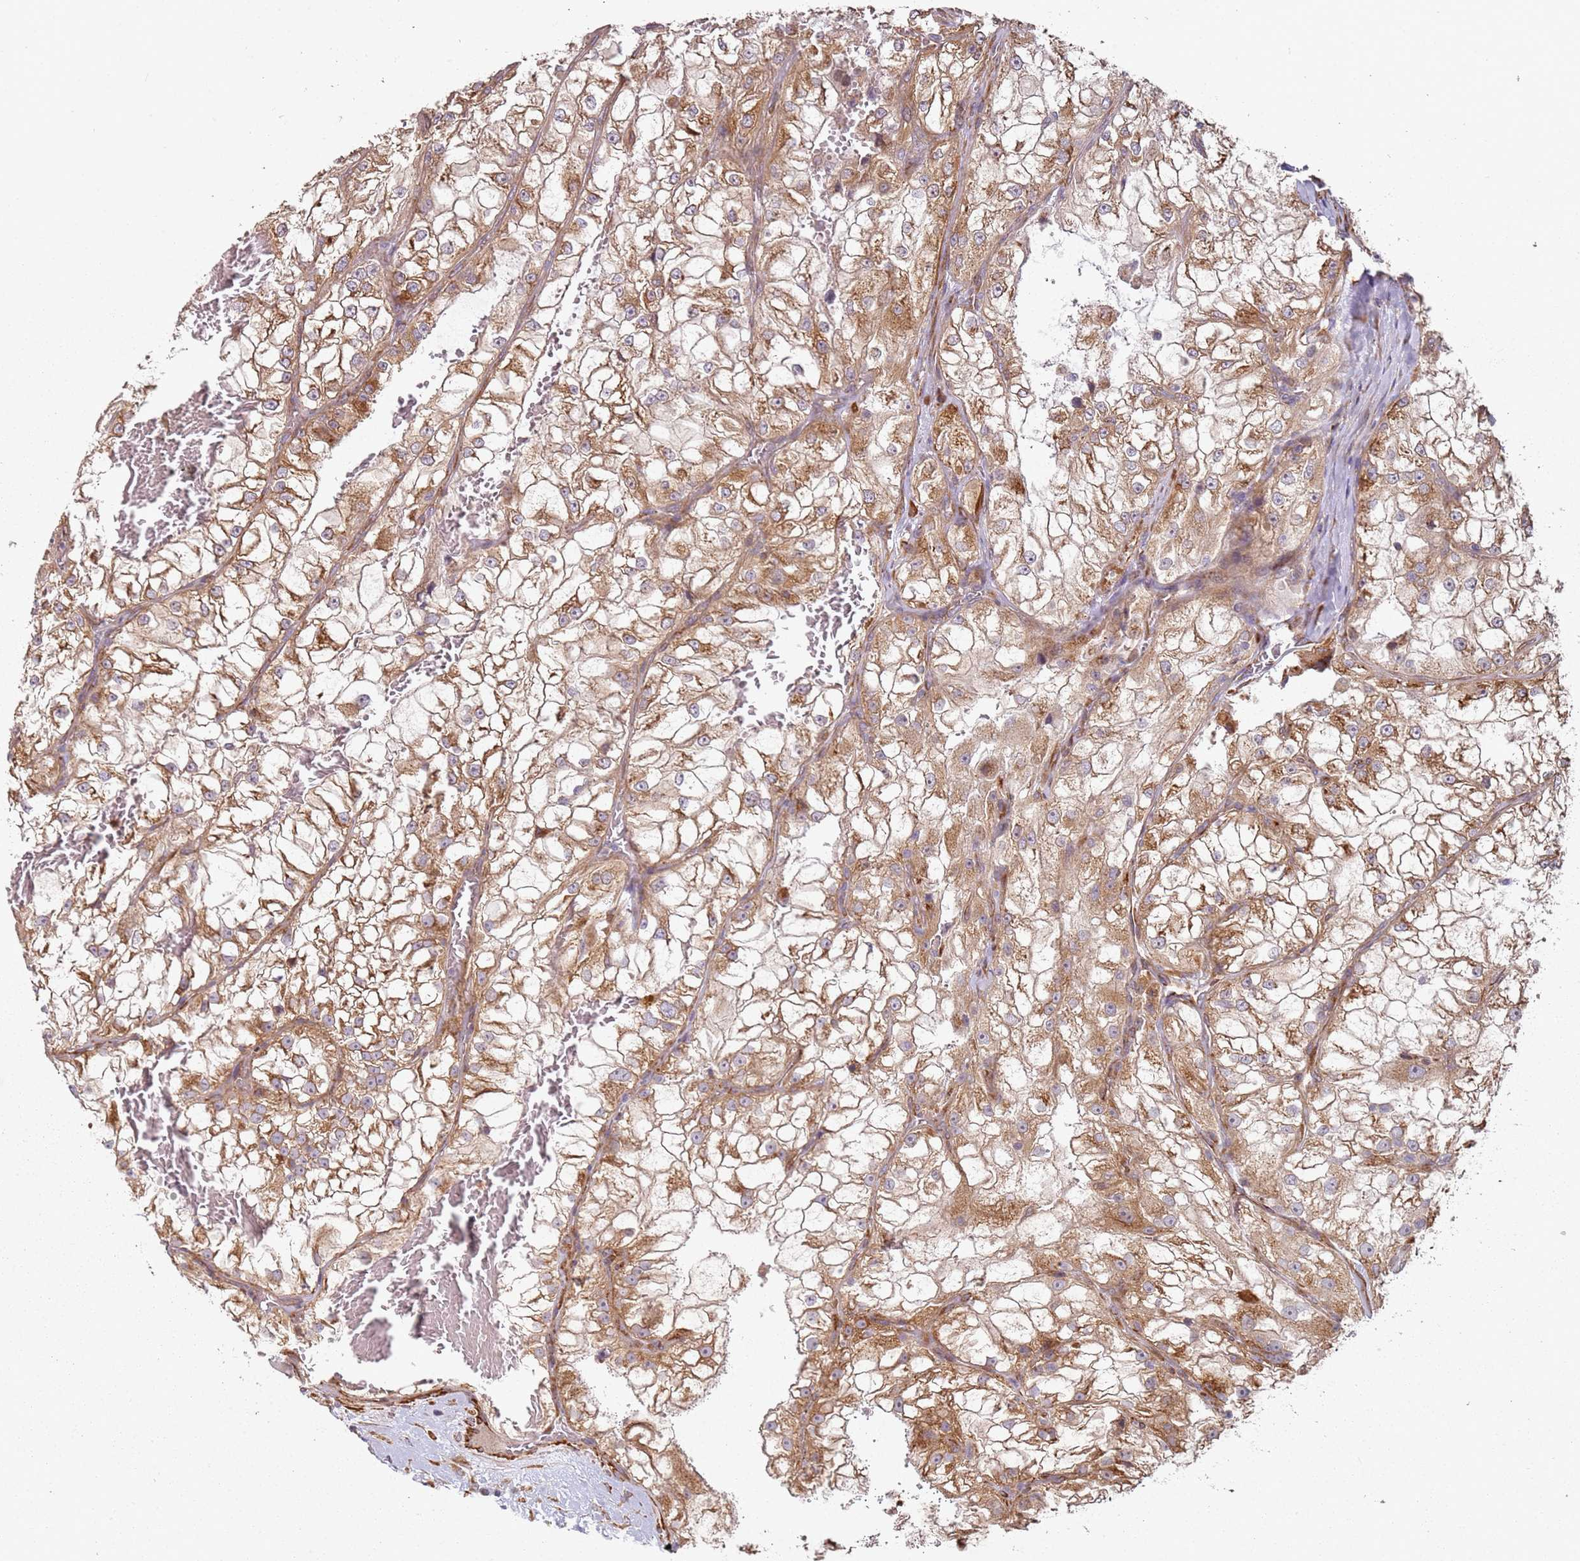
{"staining": {"intensity": "moderate", "quantity": ">75%", "location": "cytoplasmic/membranous"}, "tissue": "renal cancer", "cell_type": "Tumor cells", "image_type": "cancer", "snomed": [{"axis": "morphology", "description": "Adenocarcinoma, NOS"}, {"axis": "topography", "description": "Kidney"}], "caption": "Immunohistochemistry (DAB (3,3'-diaminobenzidine)) staining of renal adenocarcinoma displays moderate cytoplasmic/membranous protein expression in about >75% of tumor cells. The staining is performed using DAB brown chromogen to label protein expression. The nuclei are counter-stained blue using hematoxylin.", "gene": "ARFRP1", "patient": {"sex": "female", "age": 72}}